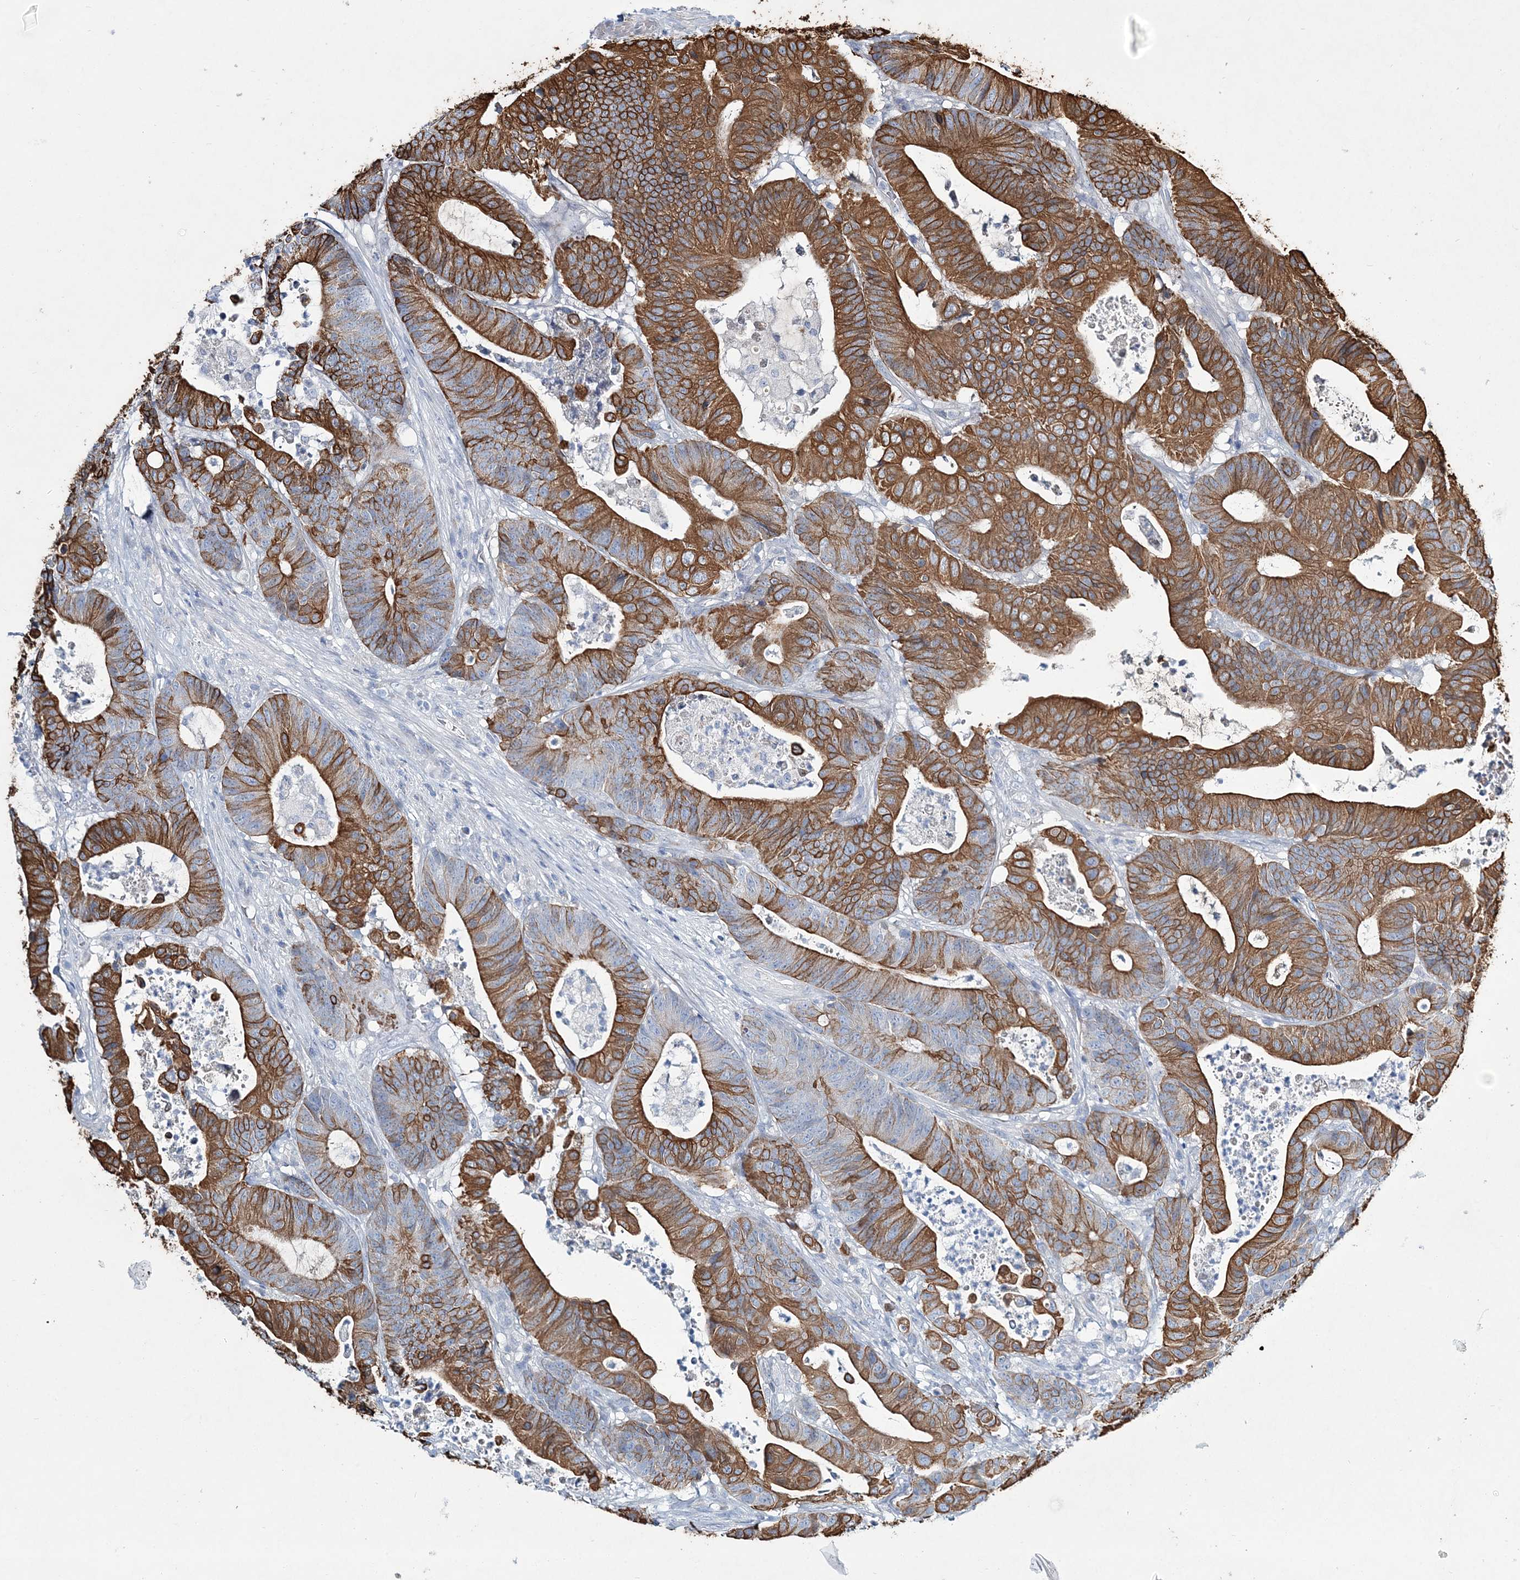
{"staining": {"intensity": "strong", "quantity": "25%-75%", "location": "cytoplasmic/membranous"}, "tissue": "colorectal cancer", "cell_type": "Tumor cells", "image_type": "cancer", "snomed": [{"axis": "morphology", "description": "Adenocarcinoma, NOS"}, {"axis": "topography", "description": "Colon"}], "caption": "Immunohistochemistry histopathology image of neoplastic tissue: colorectal cancer stained using immunohistochemistry demonstrates high levels of strong protein expression localized specifically in the cytoplasmic/membranous of tumor cells, appearing as a cytoplasmic/membranous brown color.", "gene": "ADGRL1", "patient": {"sex": "female", "age": 84}}